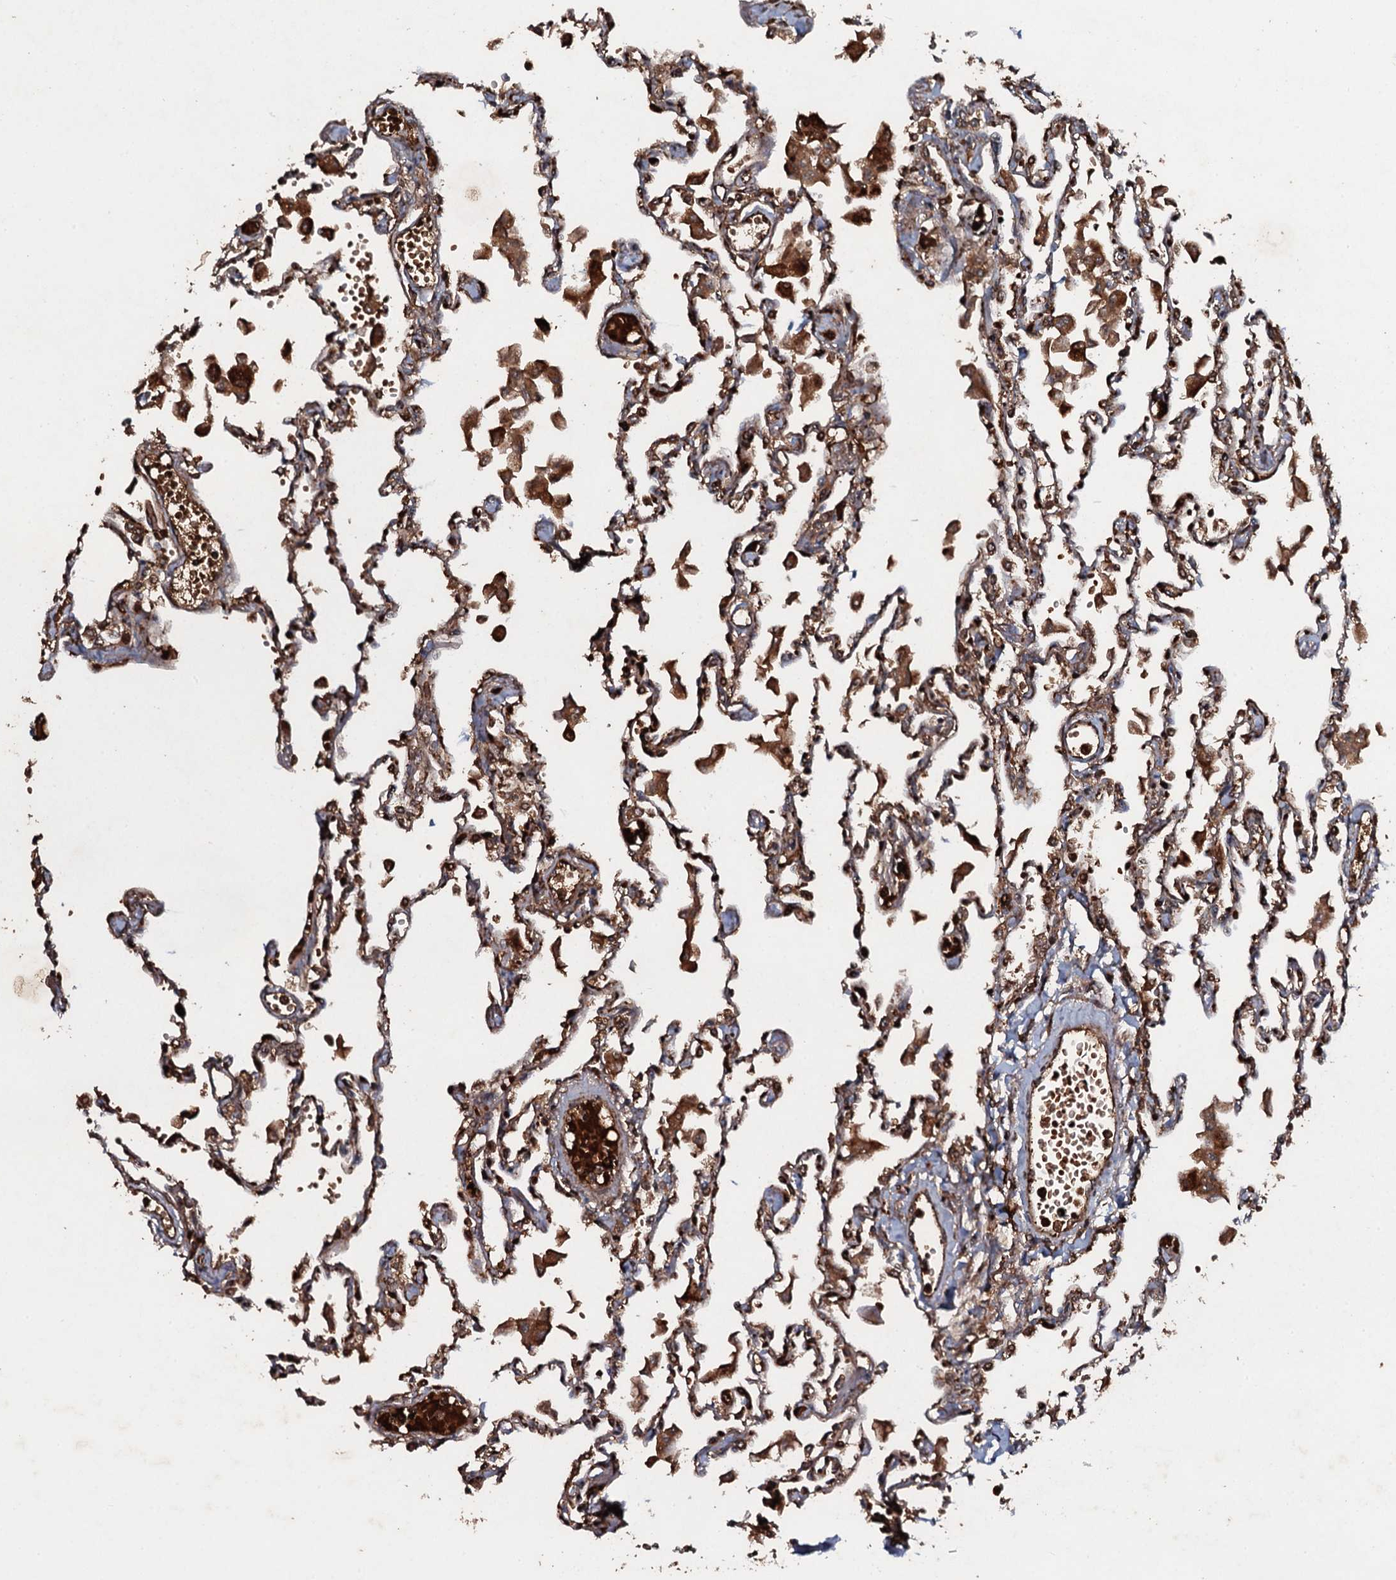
{"staining": {"intensity": "strong", "quantity": ">75%", "location": "cytoplasmic/membranous,nuclear"}, "tissue": "lung", "cell_type": "Alveolar cells", "image_type": "normal", "snomed": [{"axis": "morphology", "description": "Normal tissue, NOS"}, {"axis": "topography", "description": "Bronchus"}, {"axis": "topography", "description": "Lung"}], "caption": "Unremarkable lung was stained to show a protein in brown. There is high levels of strong cytoplasmic/membranous,nuclear positivity in about >75% of alveolar cells. The staining was performed using DAB, with brown indicating positive protein expression. Nuclei are stained blue with hematoxylin.", "gene": "ADGRG3", "patient": {"sex": "female", "age": 49}}